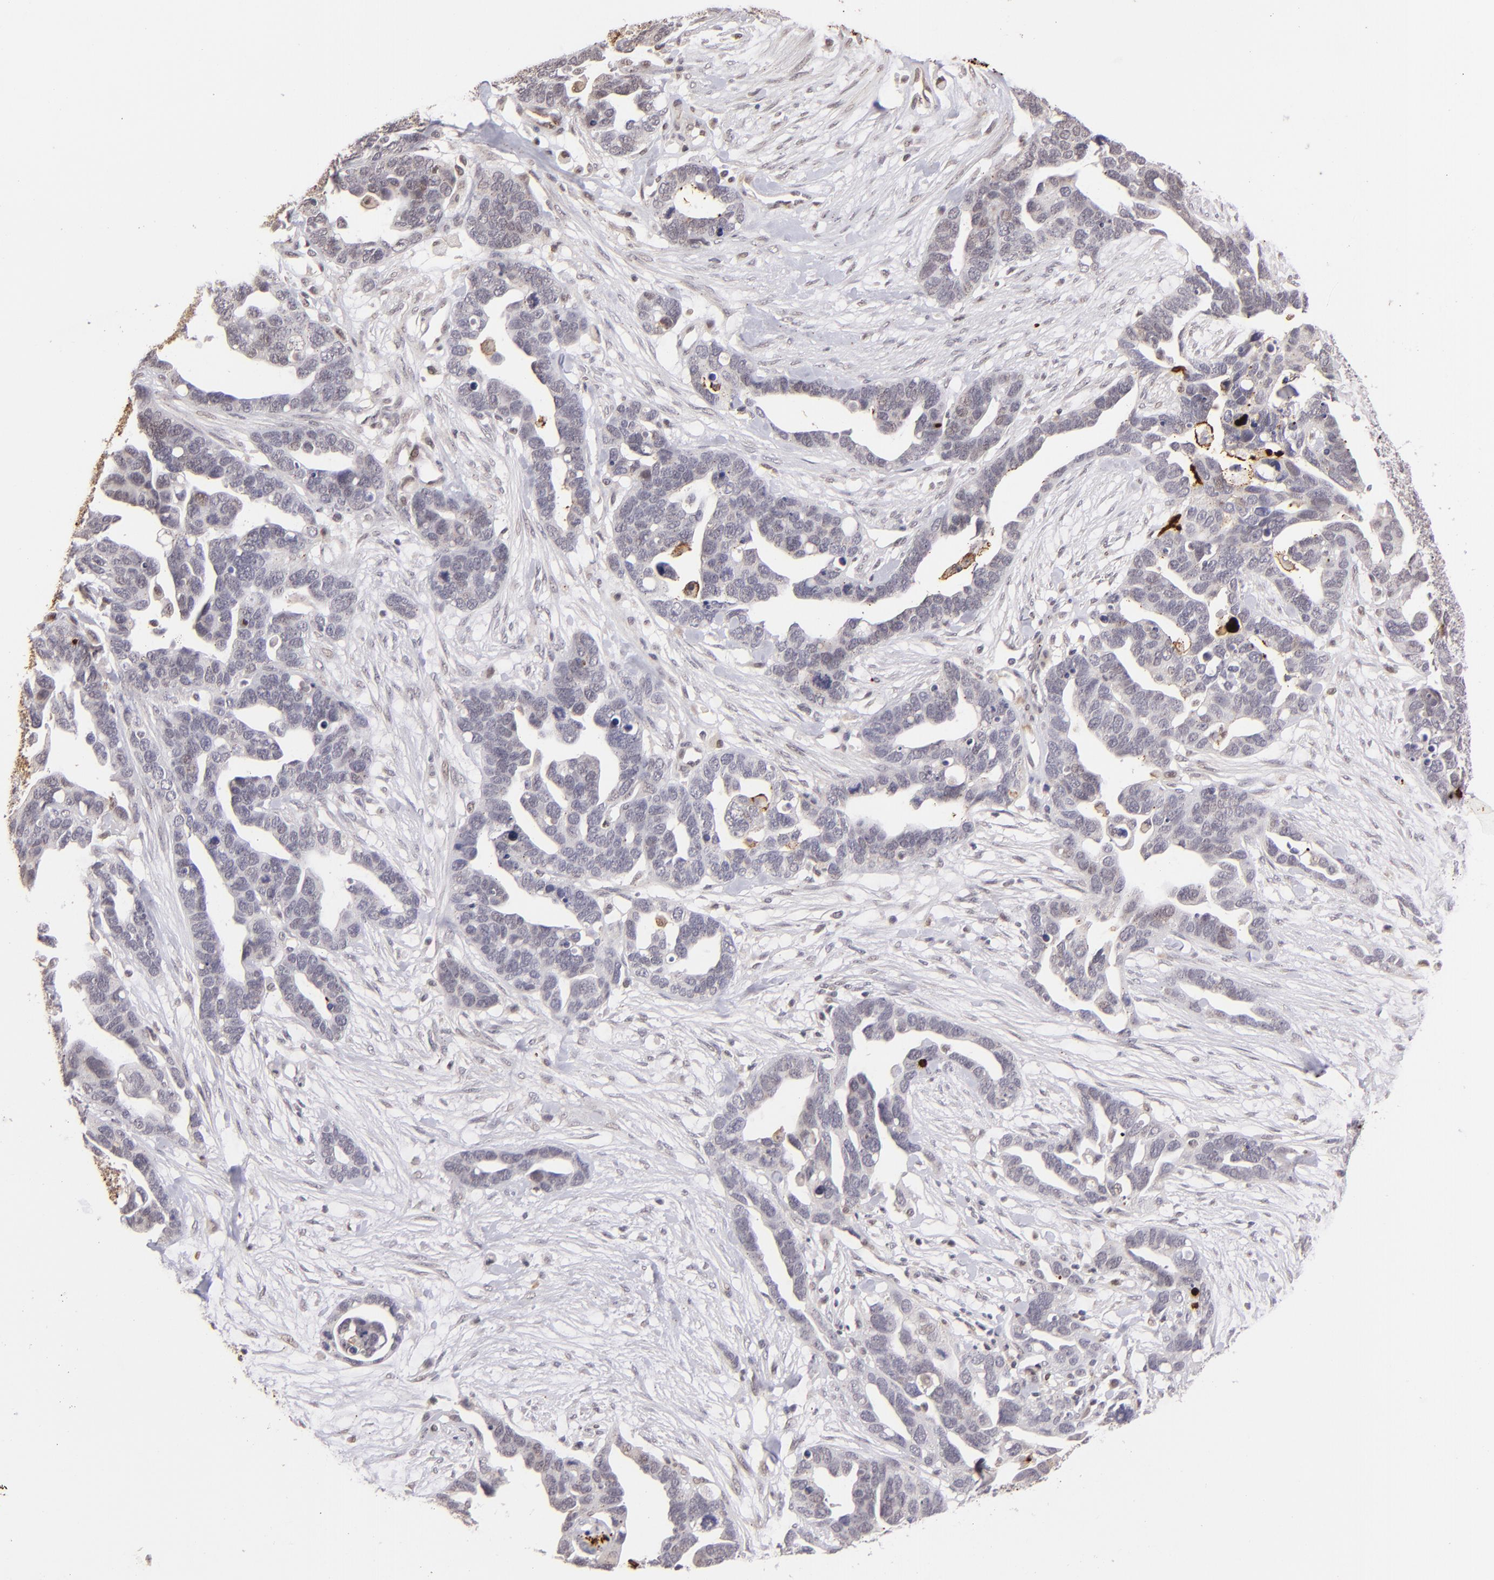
{"staining": {"intensity": "negative", "quantity": "none", "location": "none"}, "tissue": "ovarian cancer", "cell_type": "Tumor cells", "image_type": "cancer", "snomed": [{"axis": "morphology", "description": "Cystadenocarcinoma, serous, NOS"}, {"axis": "topography", "description": "Ovary"}], "caption": "A high-resolution image shows immunohistochemistry (IHC) staining of serous cystadenocarcinoma (ovarian), which exhibits no significant positivity in tumor cells.", "gene": "RXRG", "patient": {"sex": "female", "age": 54}}